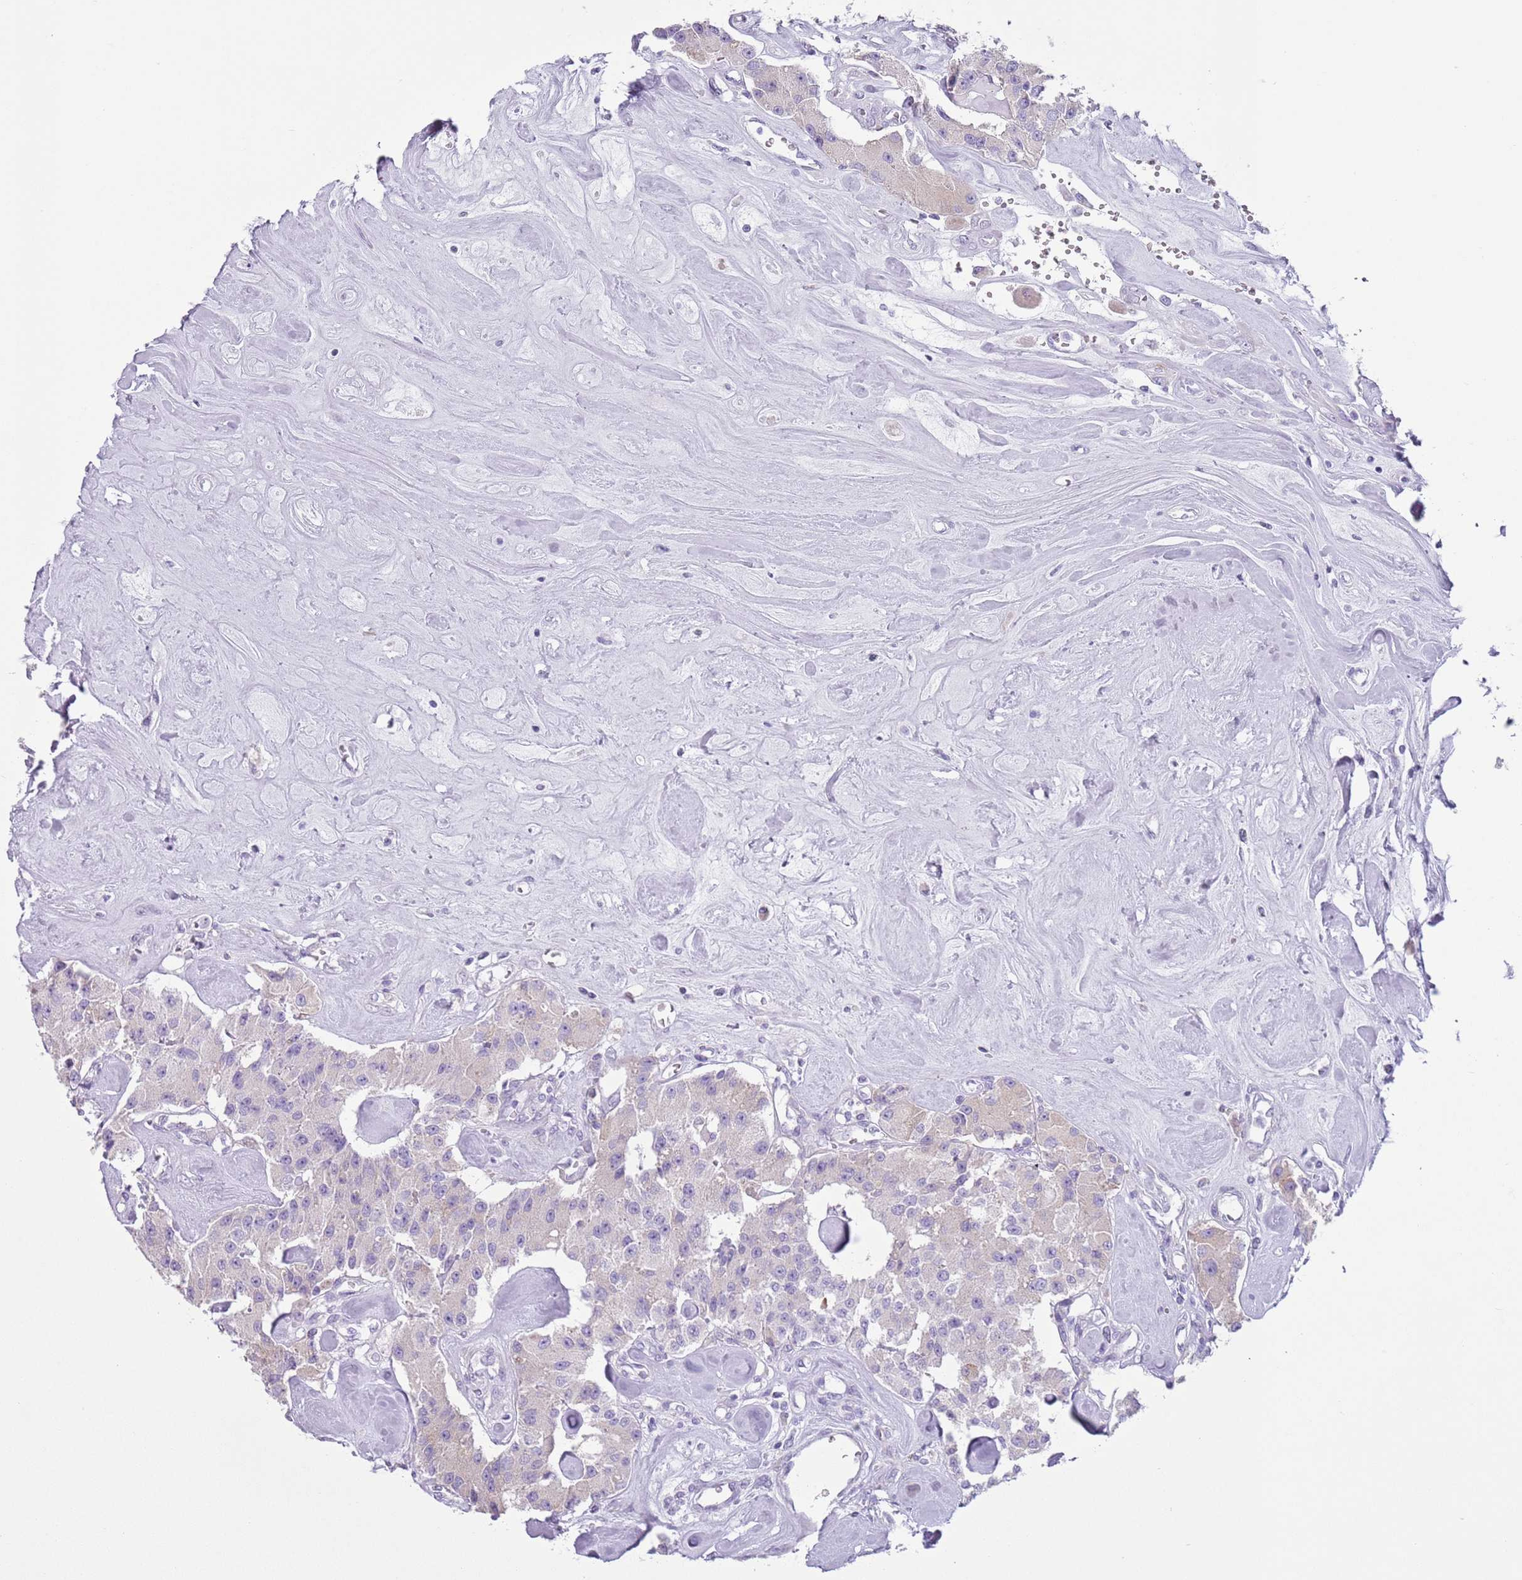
{"staining": {"intensity": "negative", "quantity": "none", "location": "none"}, "tissue": "carcinoid", "cell_type": "Tumor cells", "image_type": "cancer", "snomed": [{"axis": "morphology", "description": "Carcinoid, malignant, NOS"}, {"axis": "topography", "description": "Pancreas"}], "caption": "High magnification brightfield microscopy of carcinoid (malignant) stained with DAB (brown) and counterstained with hematoxylin (blue): tumor cells show no significant expression.", "gene": "HYOU1", "patient": {"sex": "male", "age": 41}}